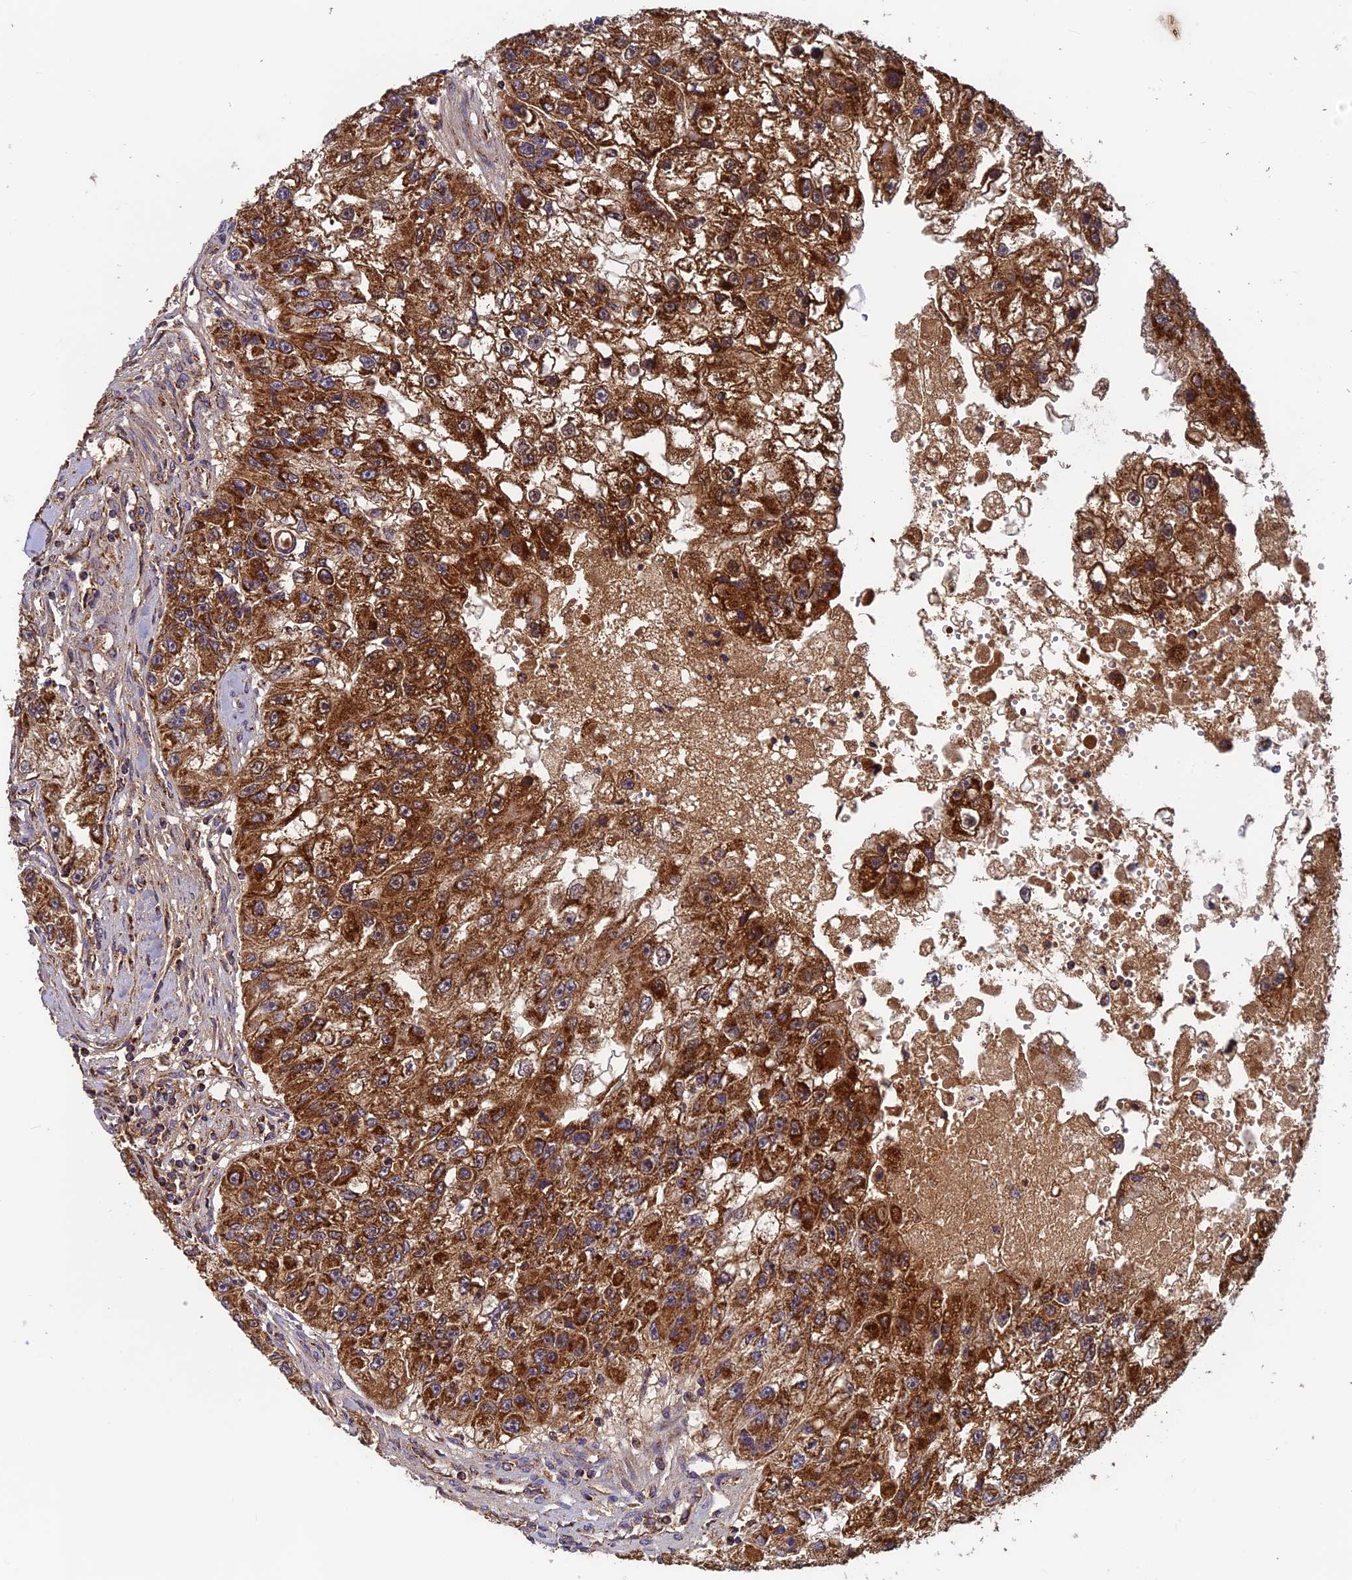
{"staining": {"intensity": "strong", "quantity": ">75%", "location": "cytoplasmic/membranous"}, "tissue": "renal cancer", "cell_type": "Tumor cells", "image_type": "cancer", "snomed": [{"axis": "morphology", "description": "Adenocarcinoma, NOS"}, {"axis": "topography", "description": "Kidney"}], "caption": "A micrograph of human renal cancer stained for a protein reveals strong cytoplasmic/membranous brown staining in tumor cells. The staining was performed using DAB (3,3'-diaminobenzidine) to visualize the protein expression in brown, while the nuclei were stained in blue with hematoxylin (Magnification: 20x).", "gene": "CCDC15", "patient": {"sex": "male", "age": 63}}